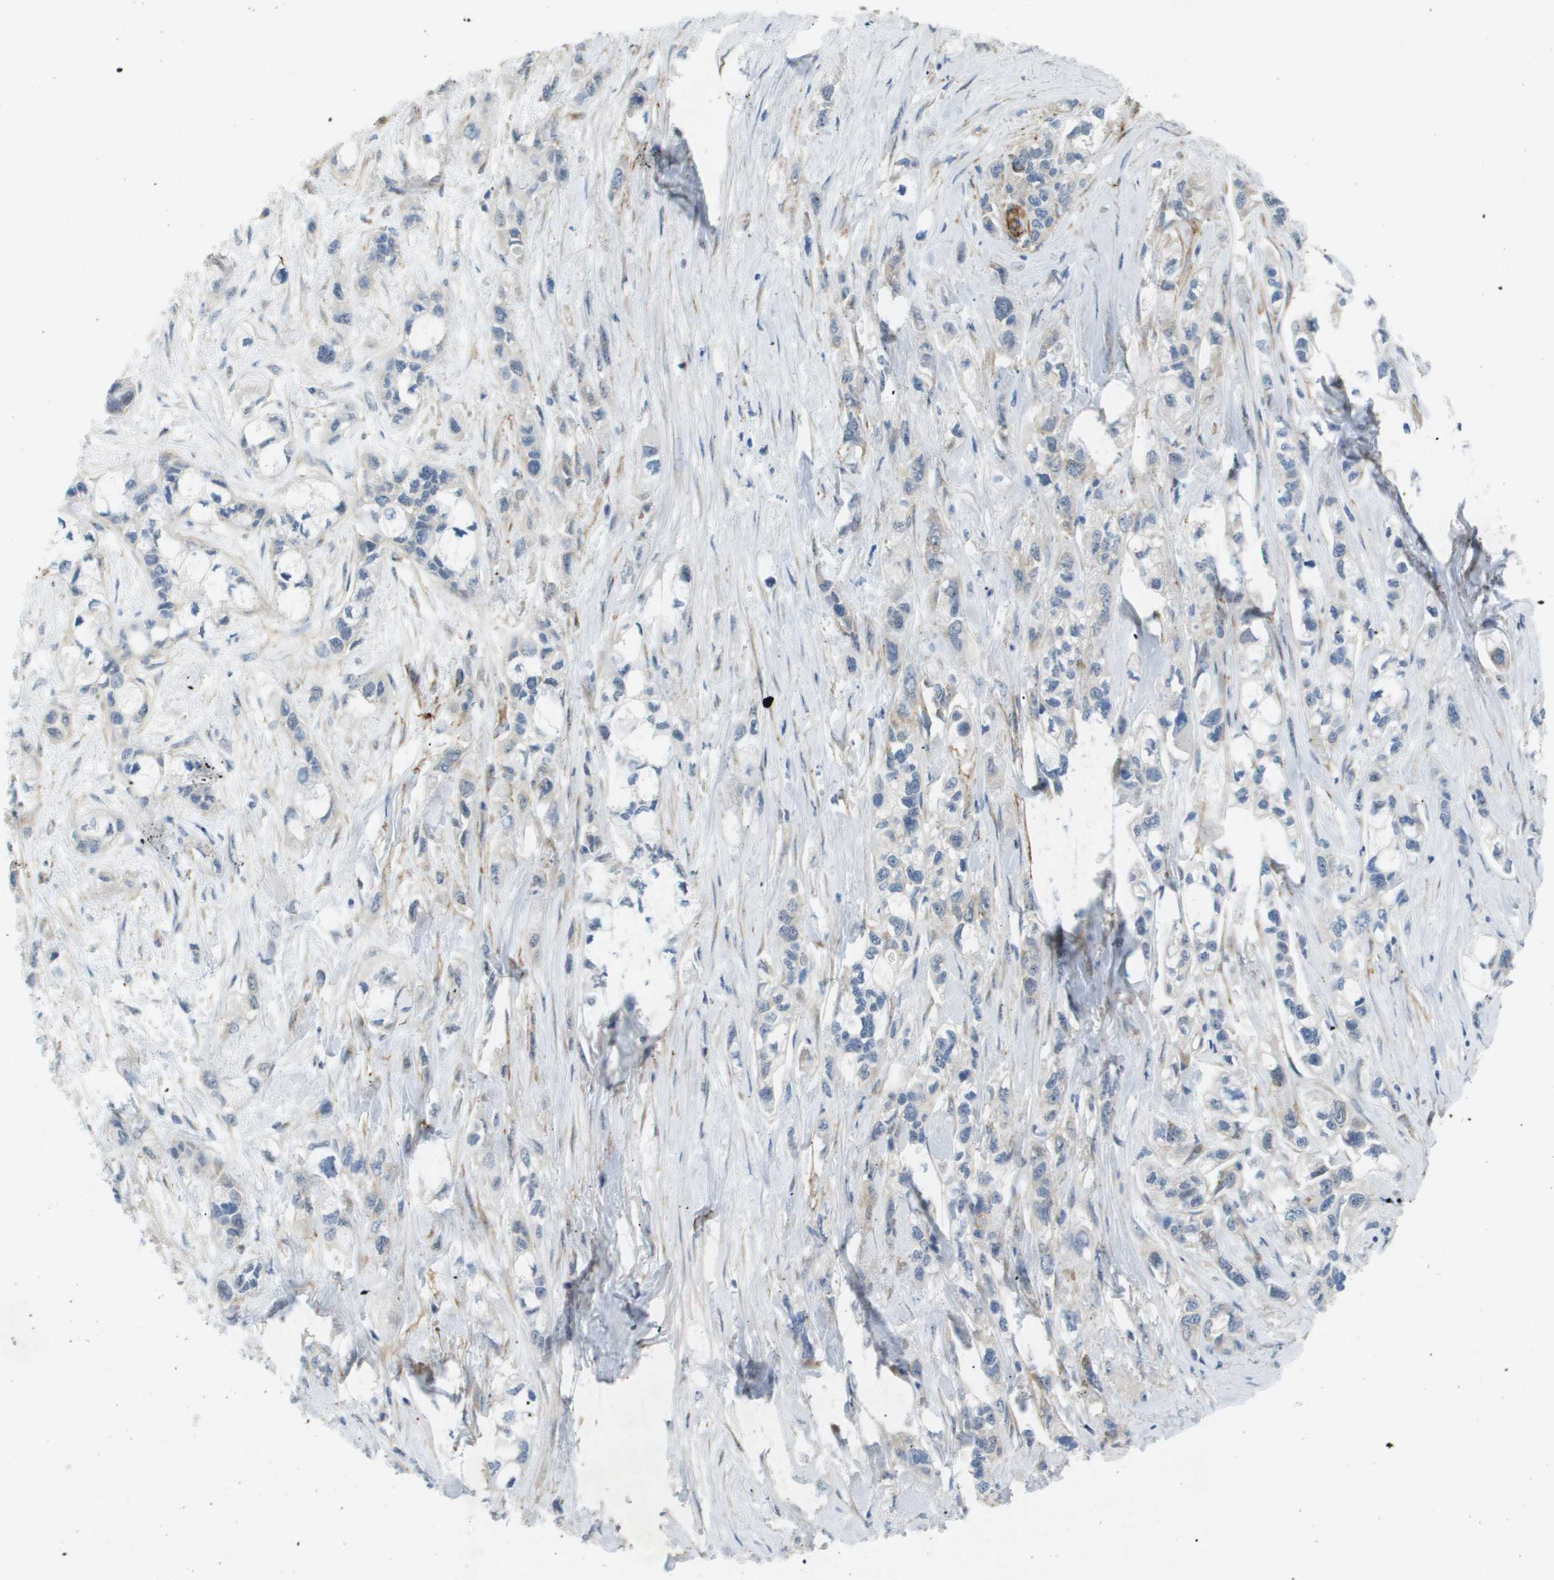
{"staining": {"intensity": "negative", "quantity": "none", "location": "none"}, "tissue": "pancreatic cancer", "cell_type": "Tumor cells", "image_type": "cancer", "snomed": [{"axis": "morphology", "description": "Adenocarcinoma, NOS"}, {"axis": "topography", "description": "Pancreas"}], "caption": "A high-resolution photomicrograph shows immunohistochemistry (IHC) staining of pancreatic cancer (adenocarcinoma), which exhibits no significant positivity in tumor cells.", "gene": "OTUD5", "patient": {"sex": "male", "age": 74}}